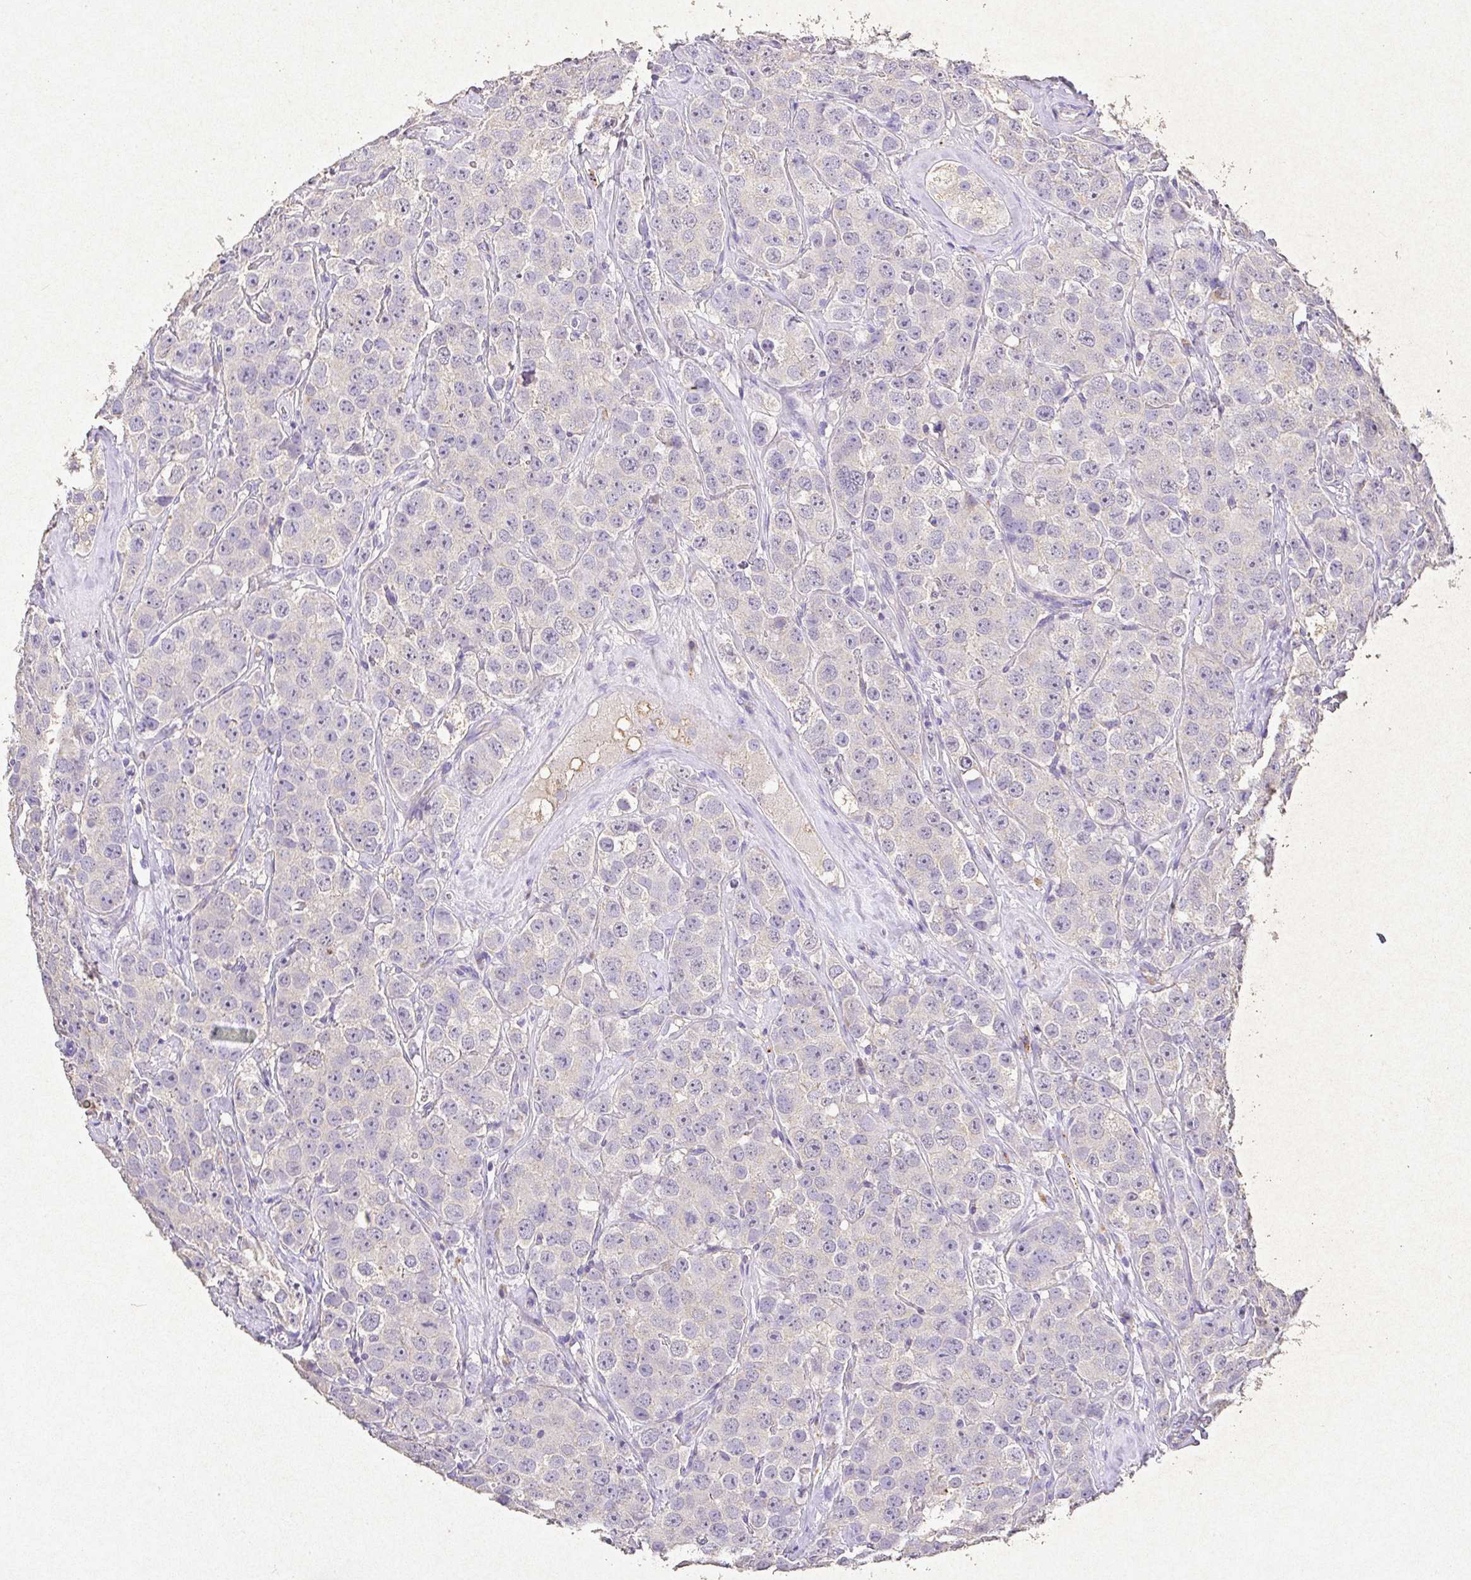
{"staining": {"intensity": "negative", "quantity": "none", "location": "none"}, "tissue": "testis cancer", "cell_type": "Tumor cells", "image_type": "cancer", "snomed": [{"axis": "morphology", "description": "Seminoma, NOS"}, {"axis": "topography", "description": "Testis"}], "caption": "Tumor cells are negative for protein expression in human testis cancer (seminoma).", "gene": "RPS2", "patient": {"sex": "male", "age": 28}}